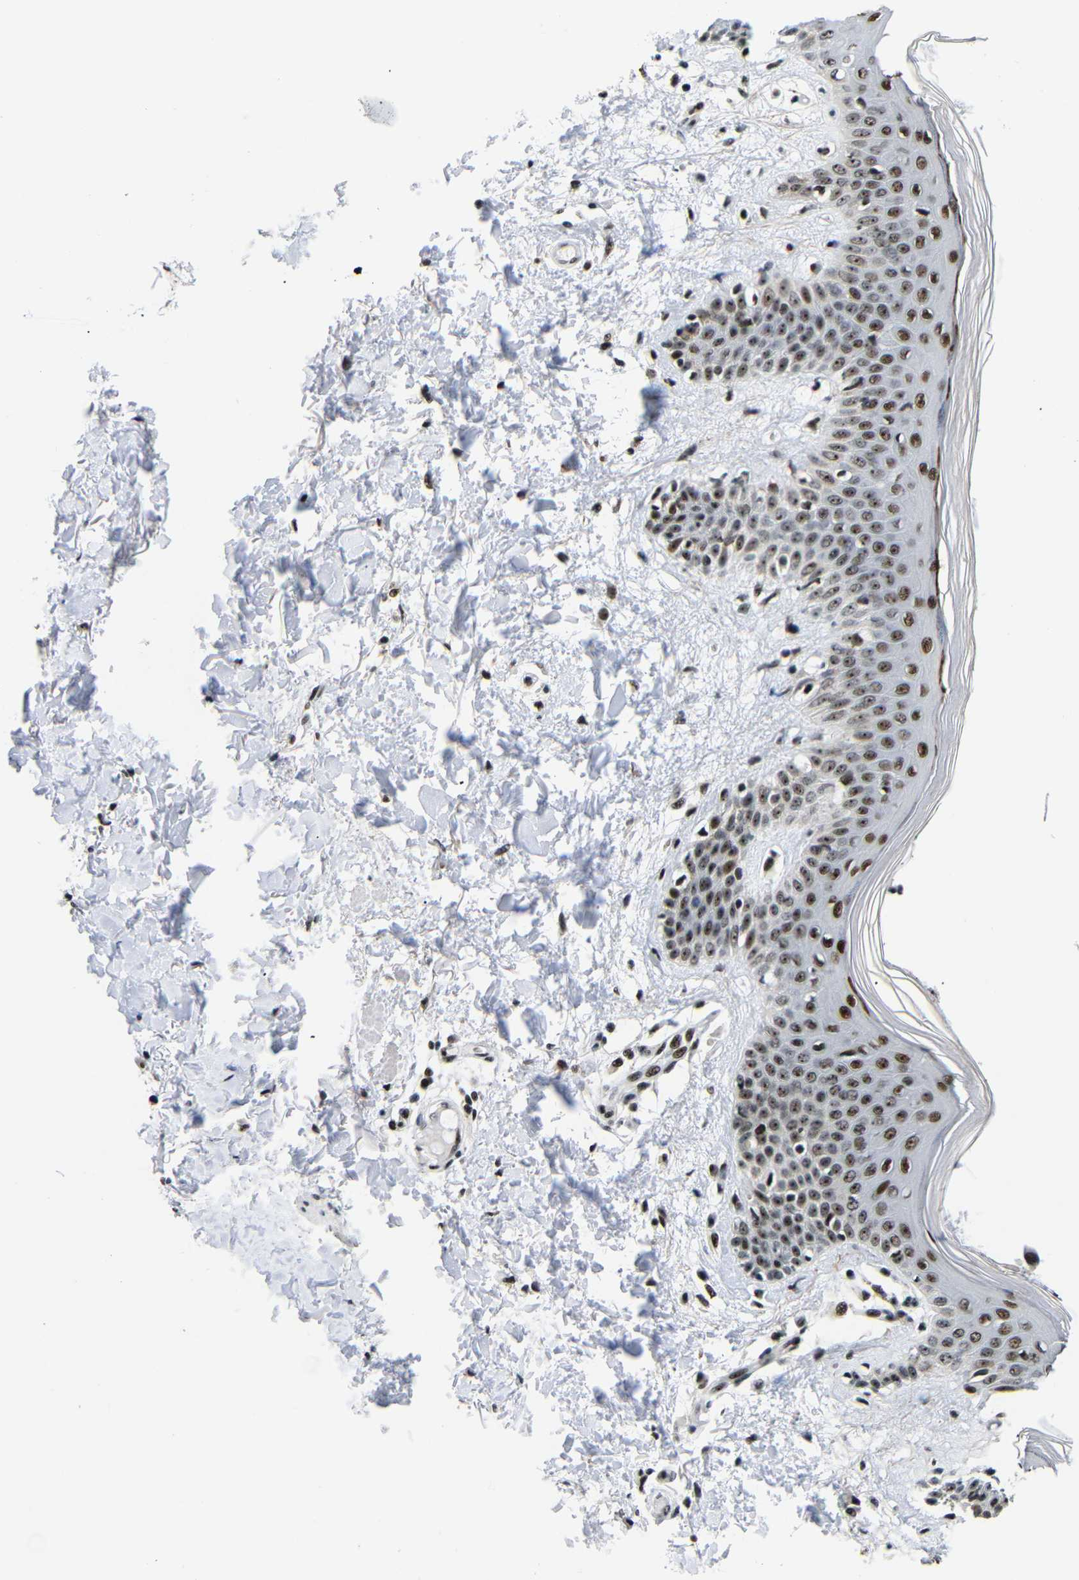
{"staining": {"intensity": "strong", "quantity": ">75%", "location": "nuclear"}, "tissue": "skin", "cell_type": "Fibroblasts", "image_type": "normal", "snomed": [{"axis": "morphology", "description": "Normal tissue, NOS"}, {"axis": "topography", "description": "Skin"}], "caption": "DAB immunohistochemical staining of normal human skin reveals strong nuclear protein positivity in about >75% of fibroblasts.", "gene": "SETDB2", "patient": {"sex": "male", "age": 53}}